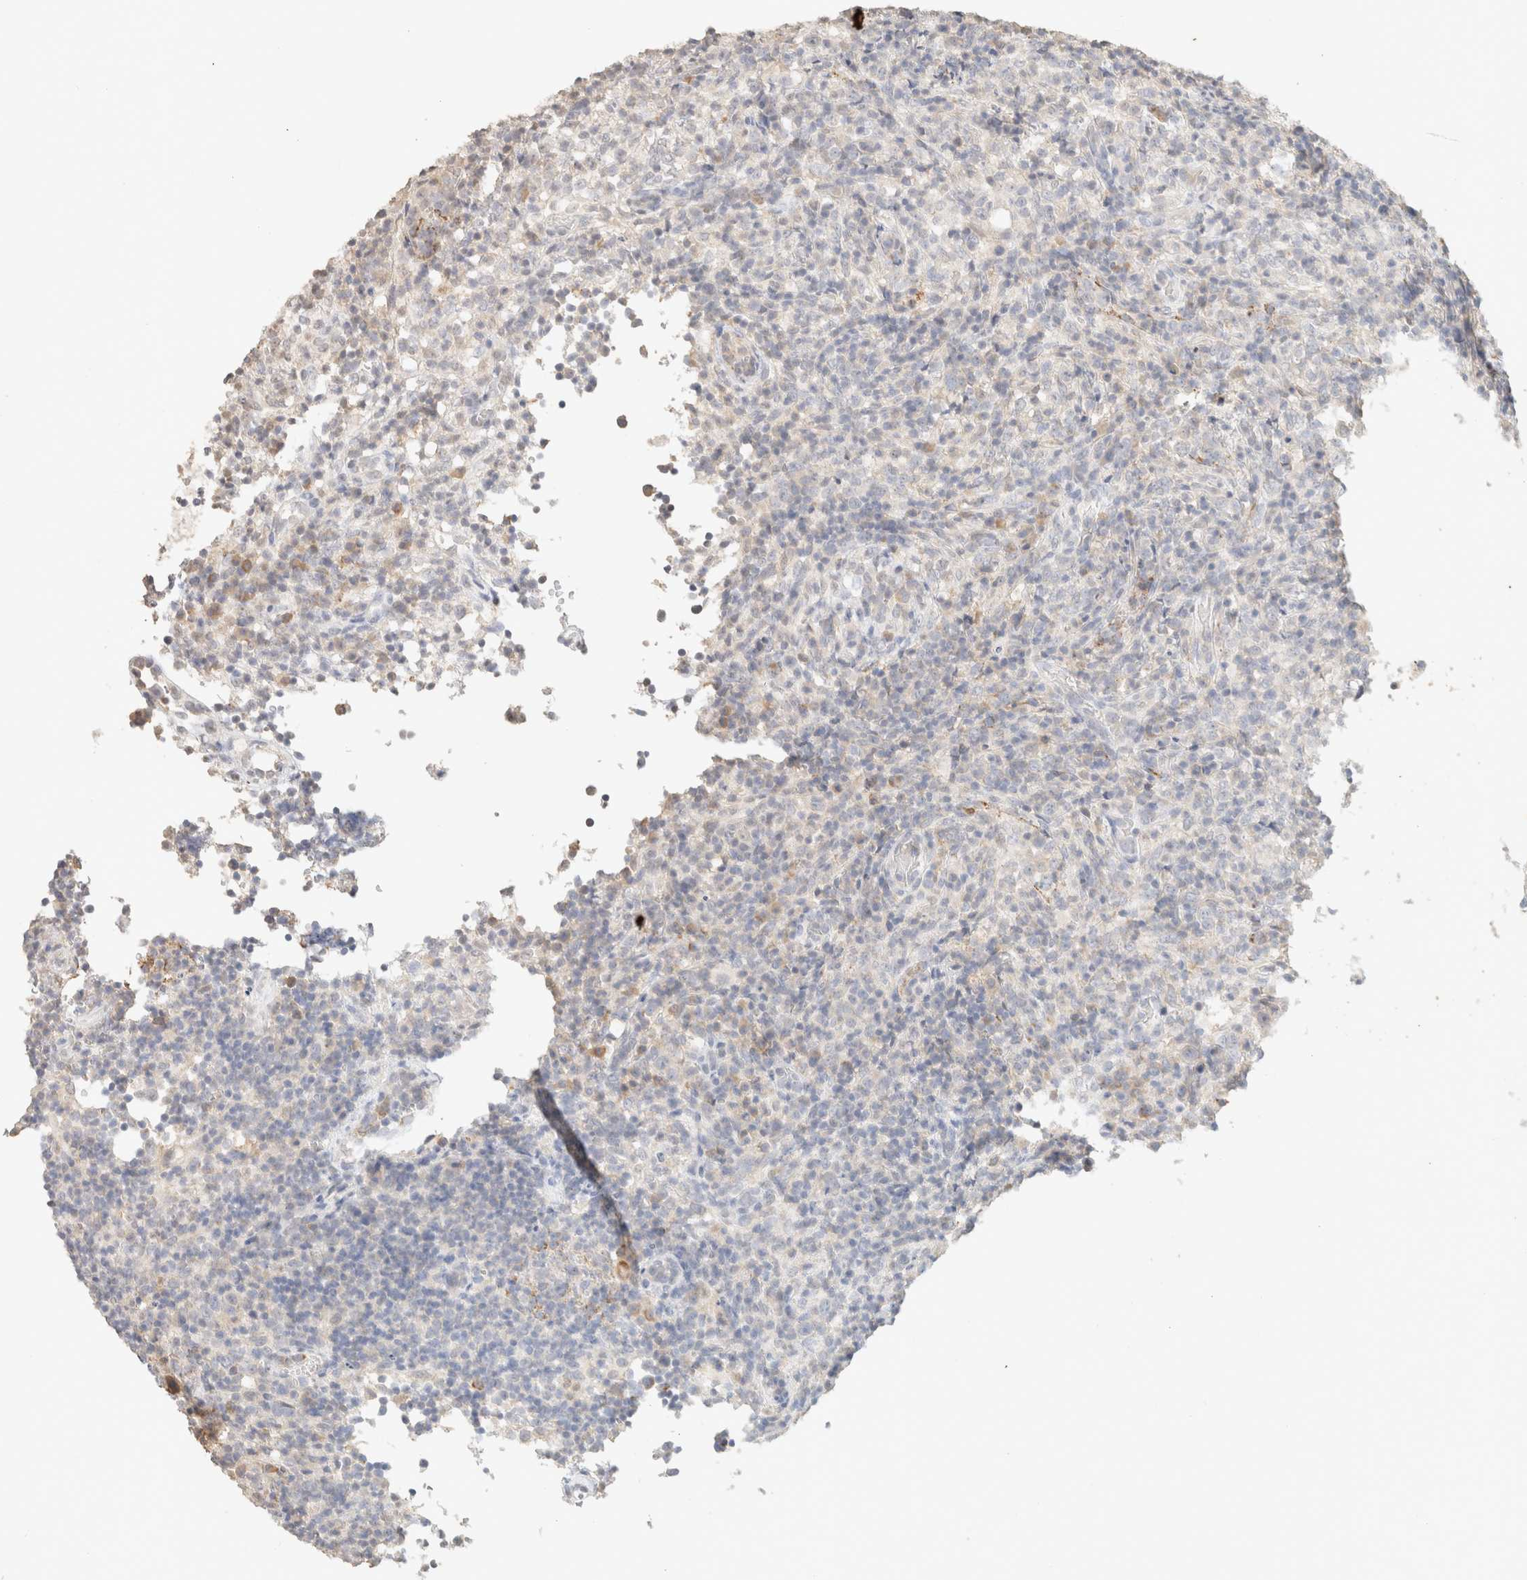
{"staining": {"intensity": "negative", "quantity": "none", "location": "none"}, "tissue": "lymphoma", "cell_type": "Tumor cells", "image_type": "cancer", "snomed": [{"axis": "morphology", "description": "Malignant lymphoma, non-Hodgkin's type, High grade"}, {"axis": "topography", "description": "Lymph node"}], "caption": "Immunohistochemical staining of human lymphoma shows no significant expression in tumor cells.", "gene": "CPA1", "patient": {"sex": "female", "age": 76}}